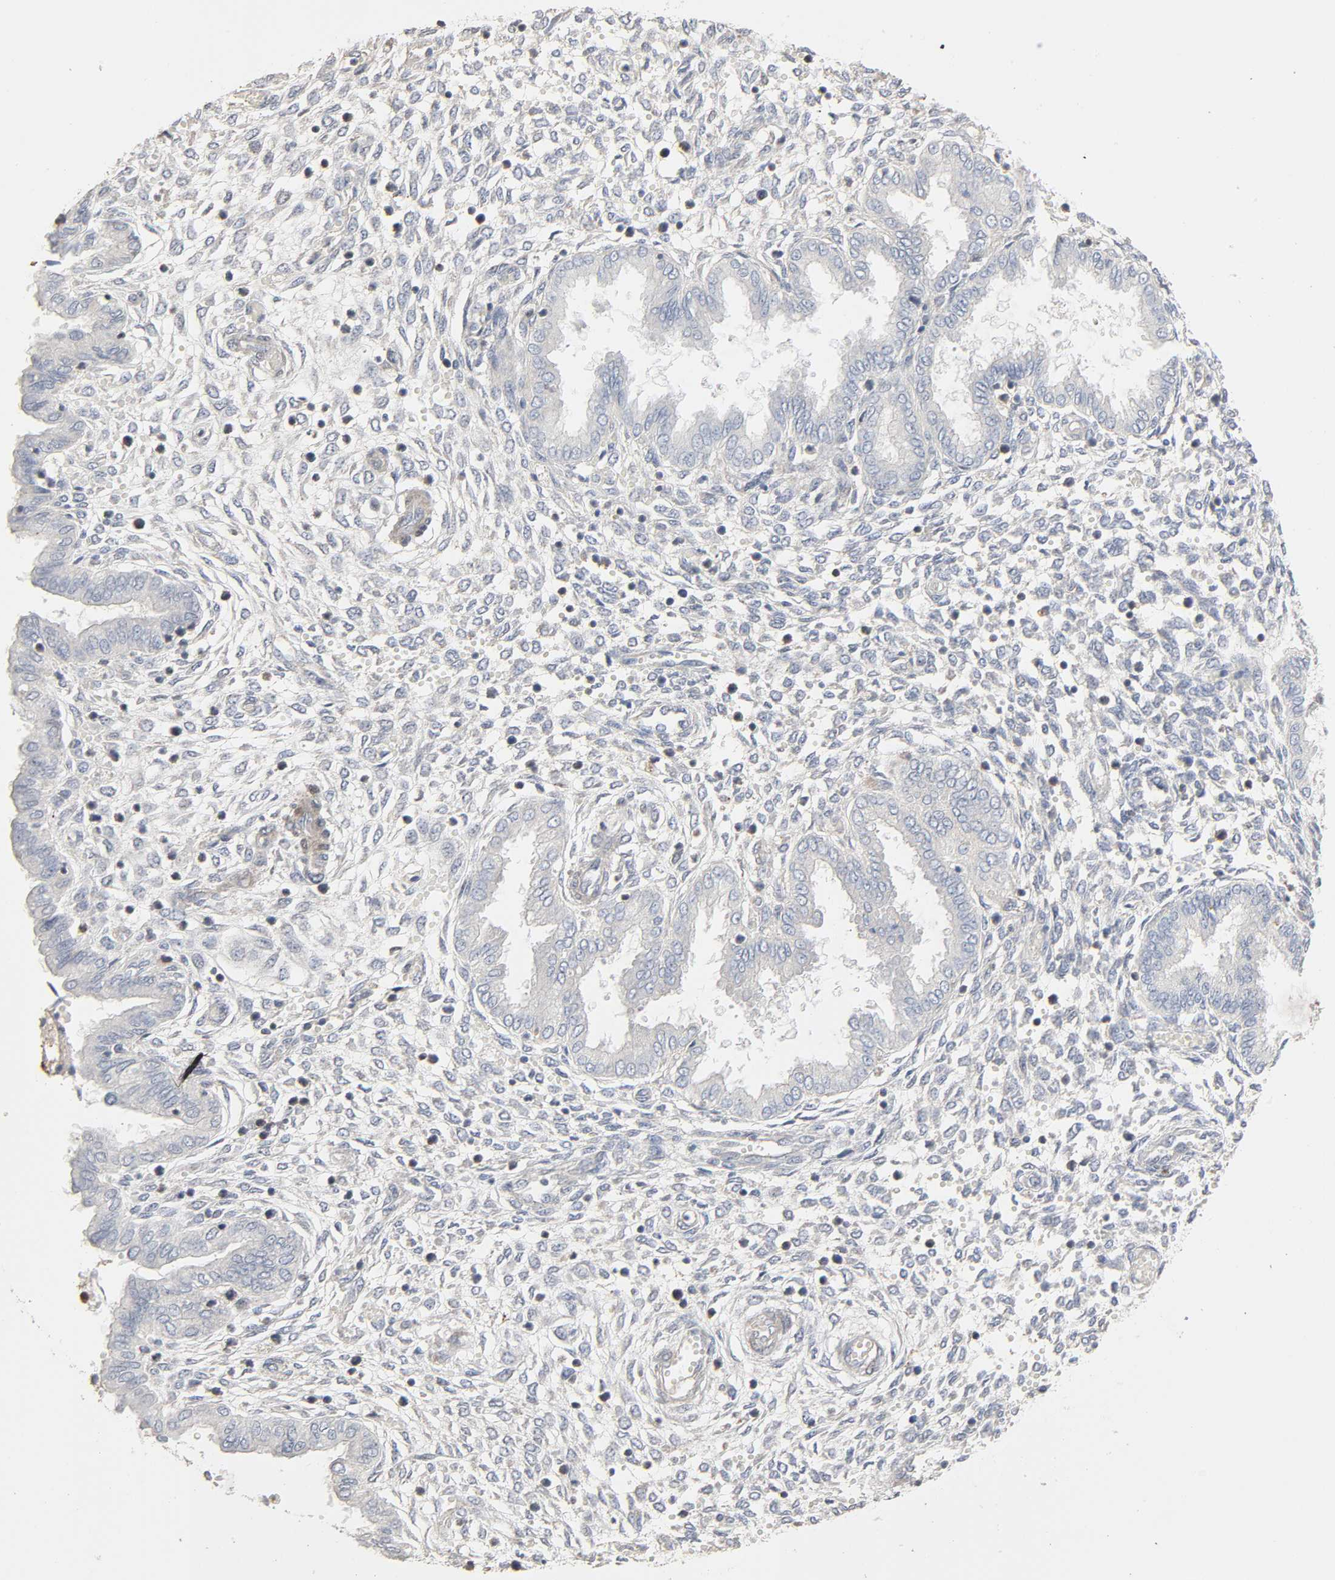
{"staining": {"intensity": "weak", "quantity": "25%-75%", "location": "cytoplasmic/membranous"}, "tissue": "endometrium", "cell_type": "Cells in endometrial stroma", "image_type": "normal", "snomed": [{"axis": "morphology", "description": "Normal tissue, NOS"}, {"axis": "topography", "description": "Endometrium"}], "caption": "A brown stain shows weak cytoplasmic/membranous expression of a protein in cells in endometrial stroma of normal human endometrium. (Stains: DAB in brown, nuclei in blue, Microscopy: brightfield microscopy at high magnification).", "gene": "CDK6", "patient": {"sex": "female", "age": 33}}